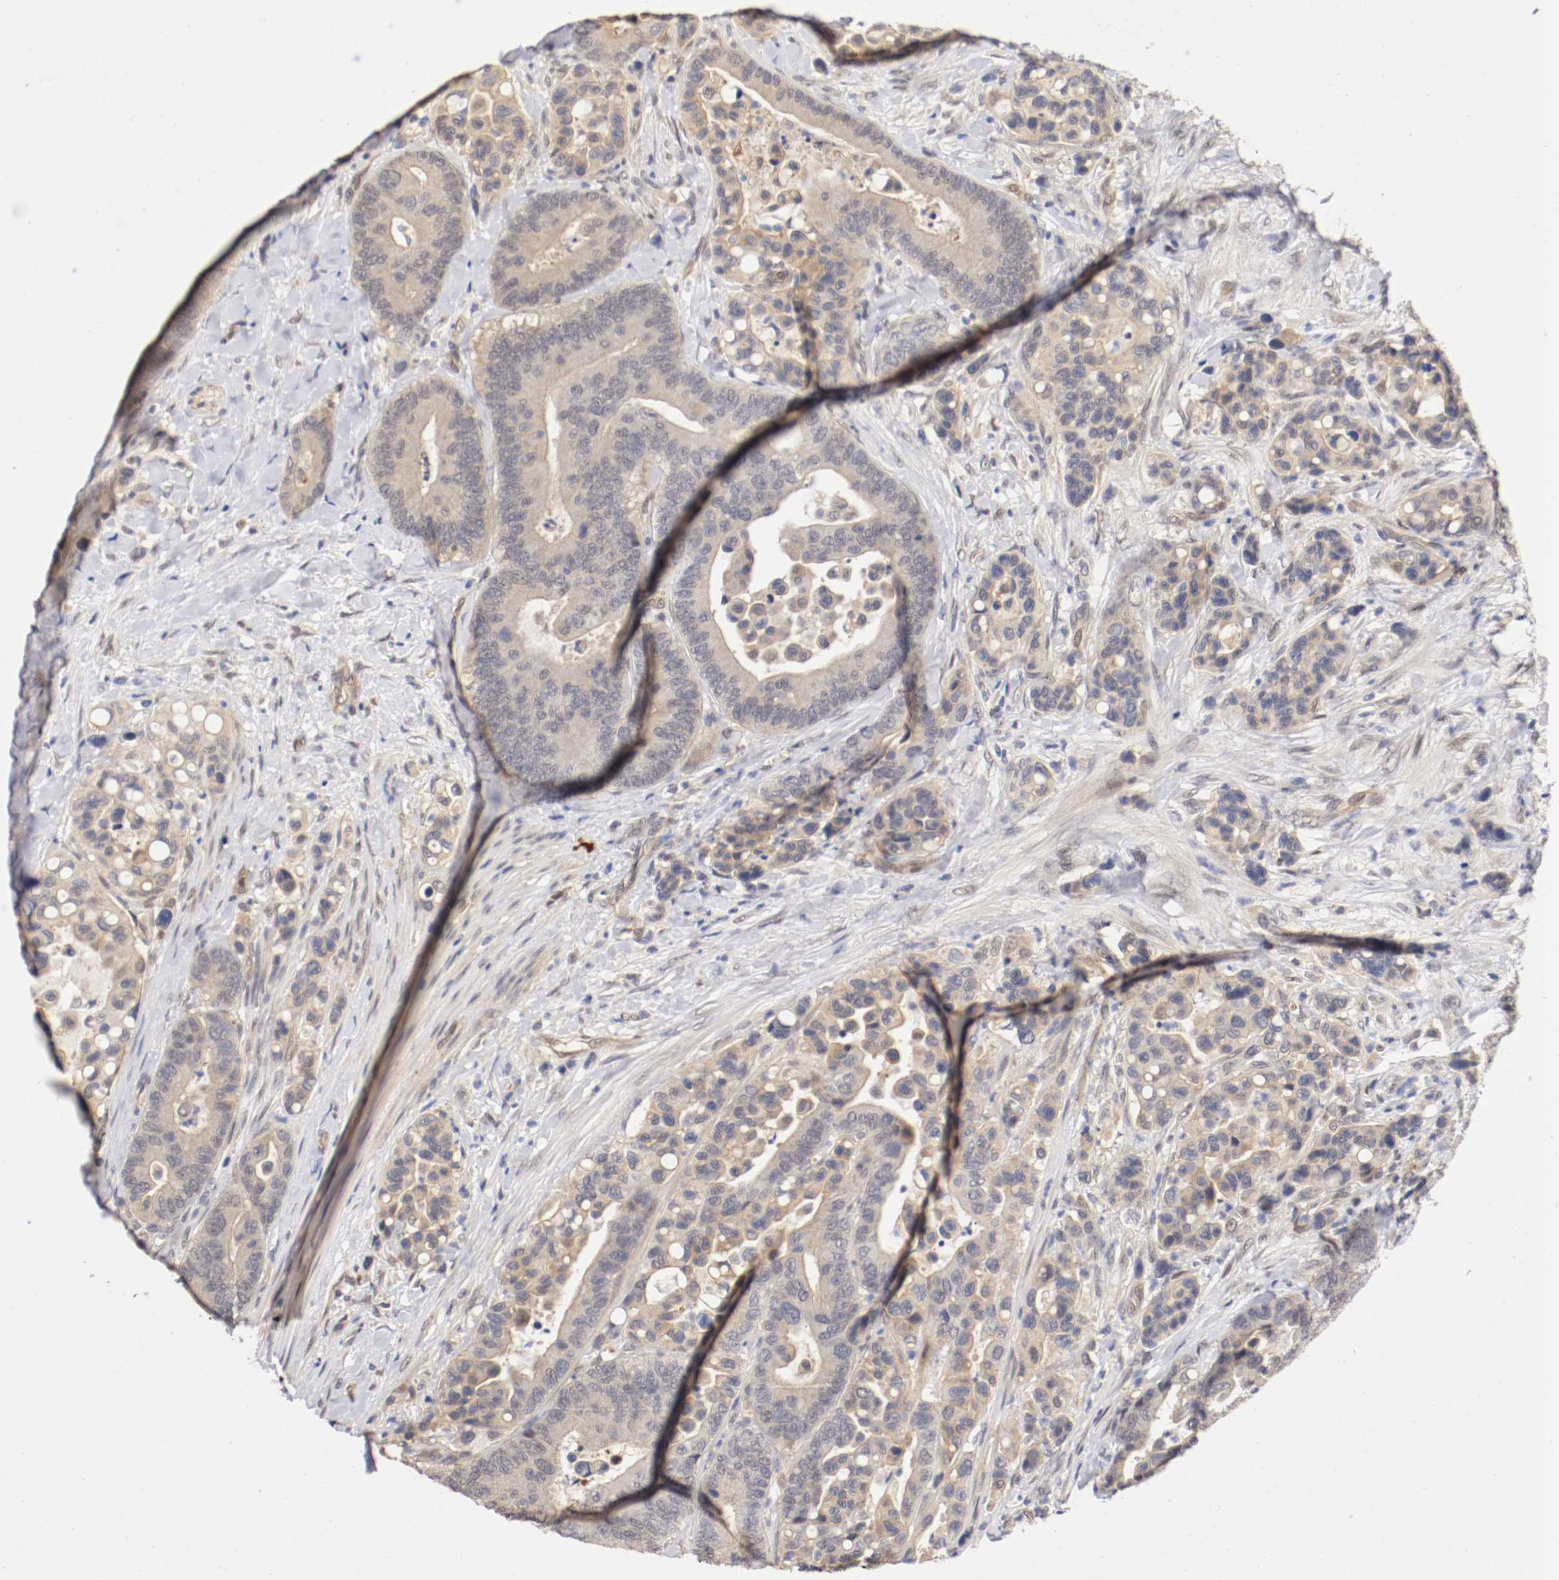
{"staining": {"intensity": "weak", "quantity": ">75%", "location": "cytoplasmic/membranous"}, "tissue": "colorectal cancer", "cell_type": "Tumor cells", "image_type": "cancer", "snomed": [{"axis": "morphology", "description": "Normal tissue, NOS"}, {"axis": "morphology", "description": "Adenocarcinoma, NOS"}, {"axis": "topography", "description": "Colon"}], "caption": "Colorectal cancer stained for a protein (brown) displays weak cytoplasmic/membranous positive positivity in approximately >75% of tumor cells.", "gene": "DNMT3B", "patient": {"sex": "male", "age": 82}}